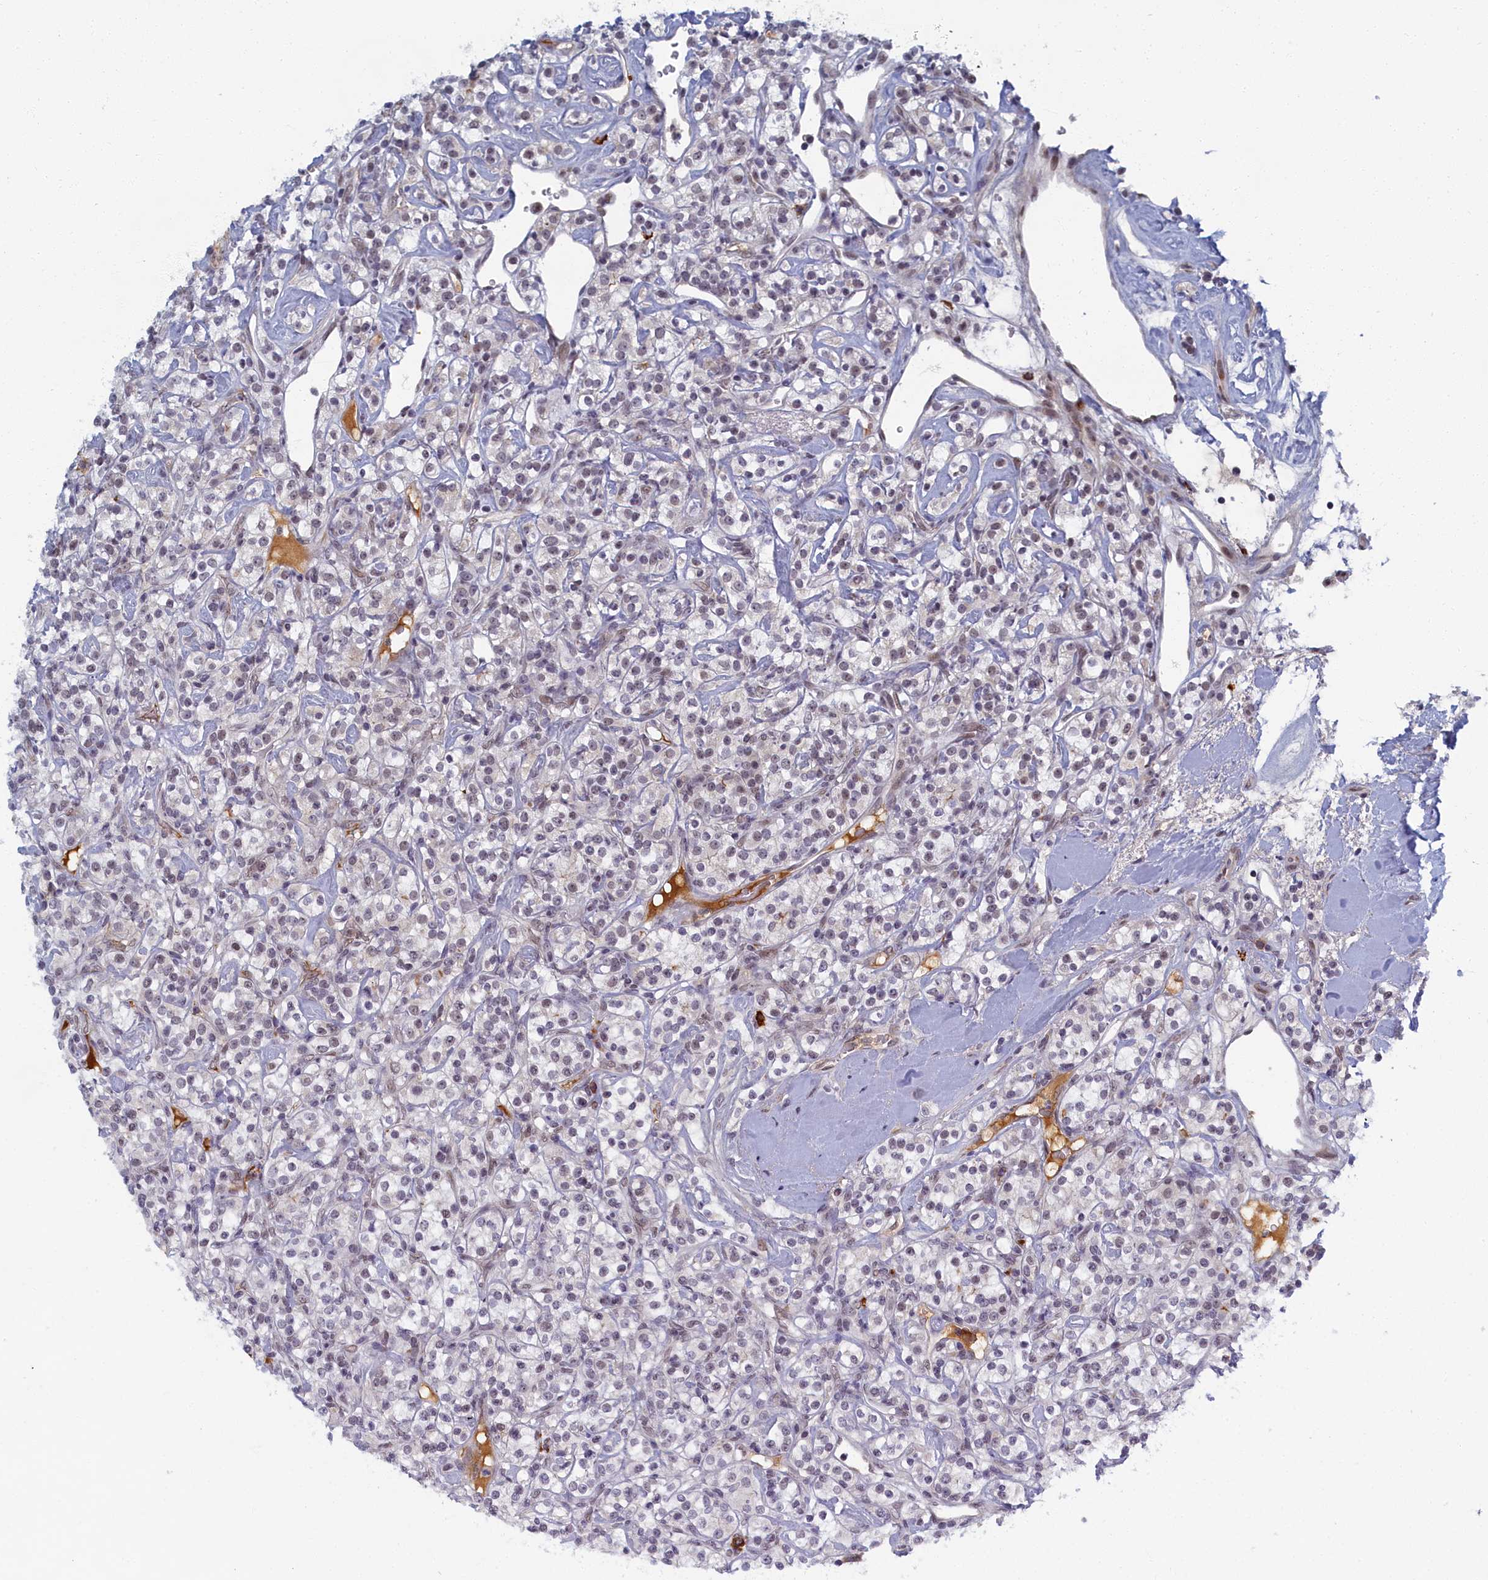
{"staining": {"intensity": "negative", "quantity": "none", "location": "none"}, "tissue": "renal cancer", "cell_type": "Tumor cells", "image_type": "cancer", "snomed": [{"axis": "morphology", "description": "Adenocarcinoma, NOS"}, {"axis": "topography", "description": "Kidney"}], "caption": "An immunohistochemistry image of adenocarcinoma (renal) is shown. There is no staining in tumor cells of adenocarcinoma (renal).", "gene": "DNAJC17", "patient": {"sex": "male", "age": 77}}